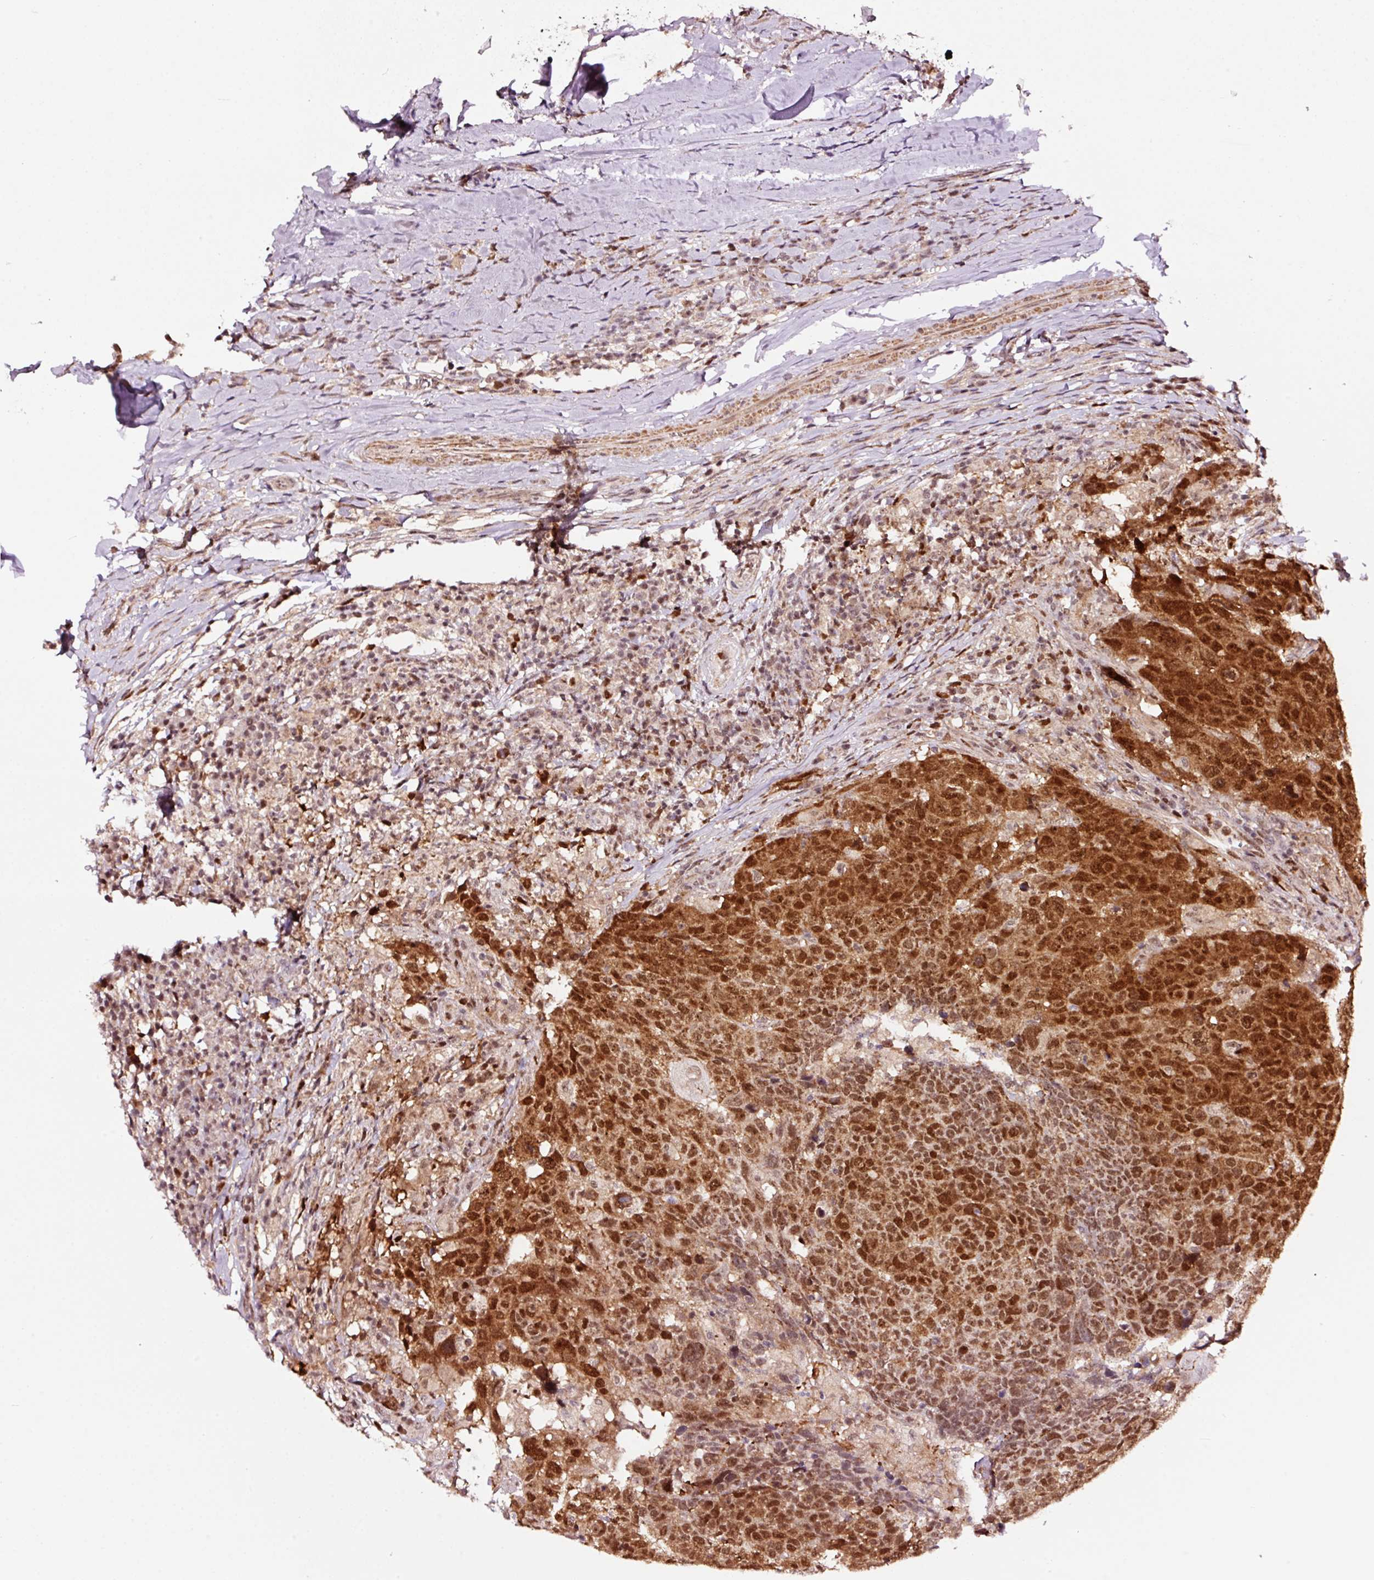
{"staining": {"intensity": "strong", "quantity": ">75%", "location": "nuclear"}, "tissue": "head and neck cancer", "cell_type": "Tumor cells", "image_type": "cancer", "snomed": [{"axis": "morphology", "description": "Normal tissue, NOS"}, {"axis": "morphology", "description": "Squamous cell carcinoma, NOS"}, {"axis": "topography", "description": "Skeletal muscle"}, {"axis": "topography", "description": "Vascular tissue"}, {"axis": "topography", "description": "Peripheral nerve tissue"}, {"axis": "topography", "description": "Head-Neck"}], "caption": "Head and neck cancer stained with a brown dye demonstrates strong nuclear positive expression in approximately >75% of tumor cells.", "gene": "RFC4", "patient": {"sex": "male", "age": 66}}